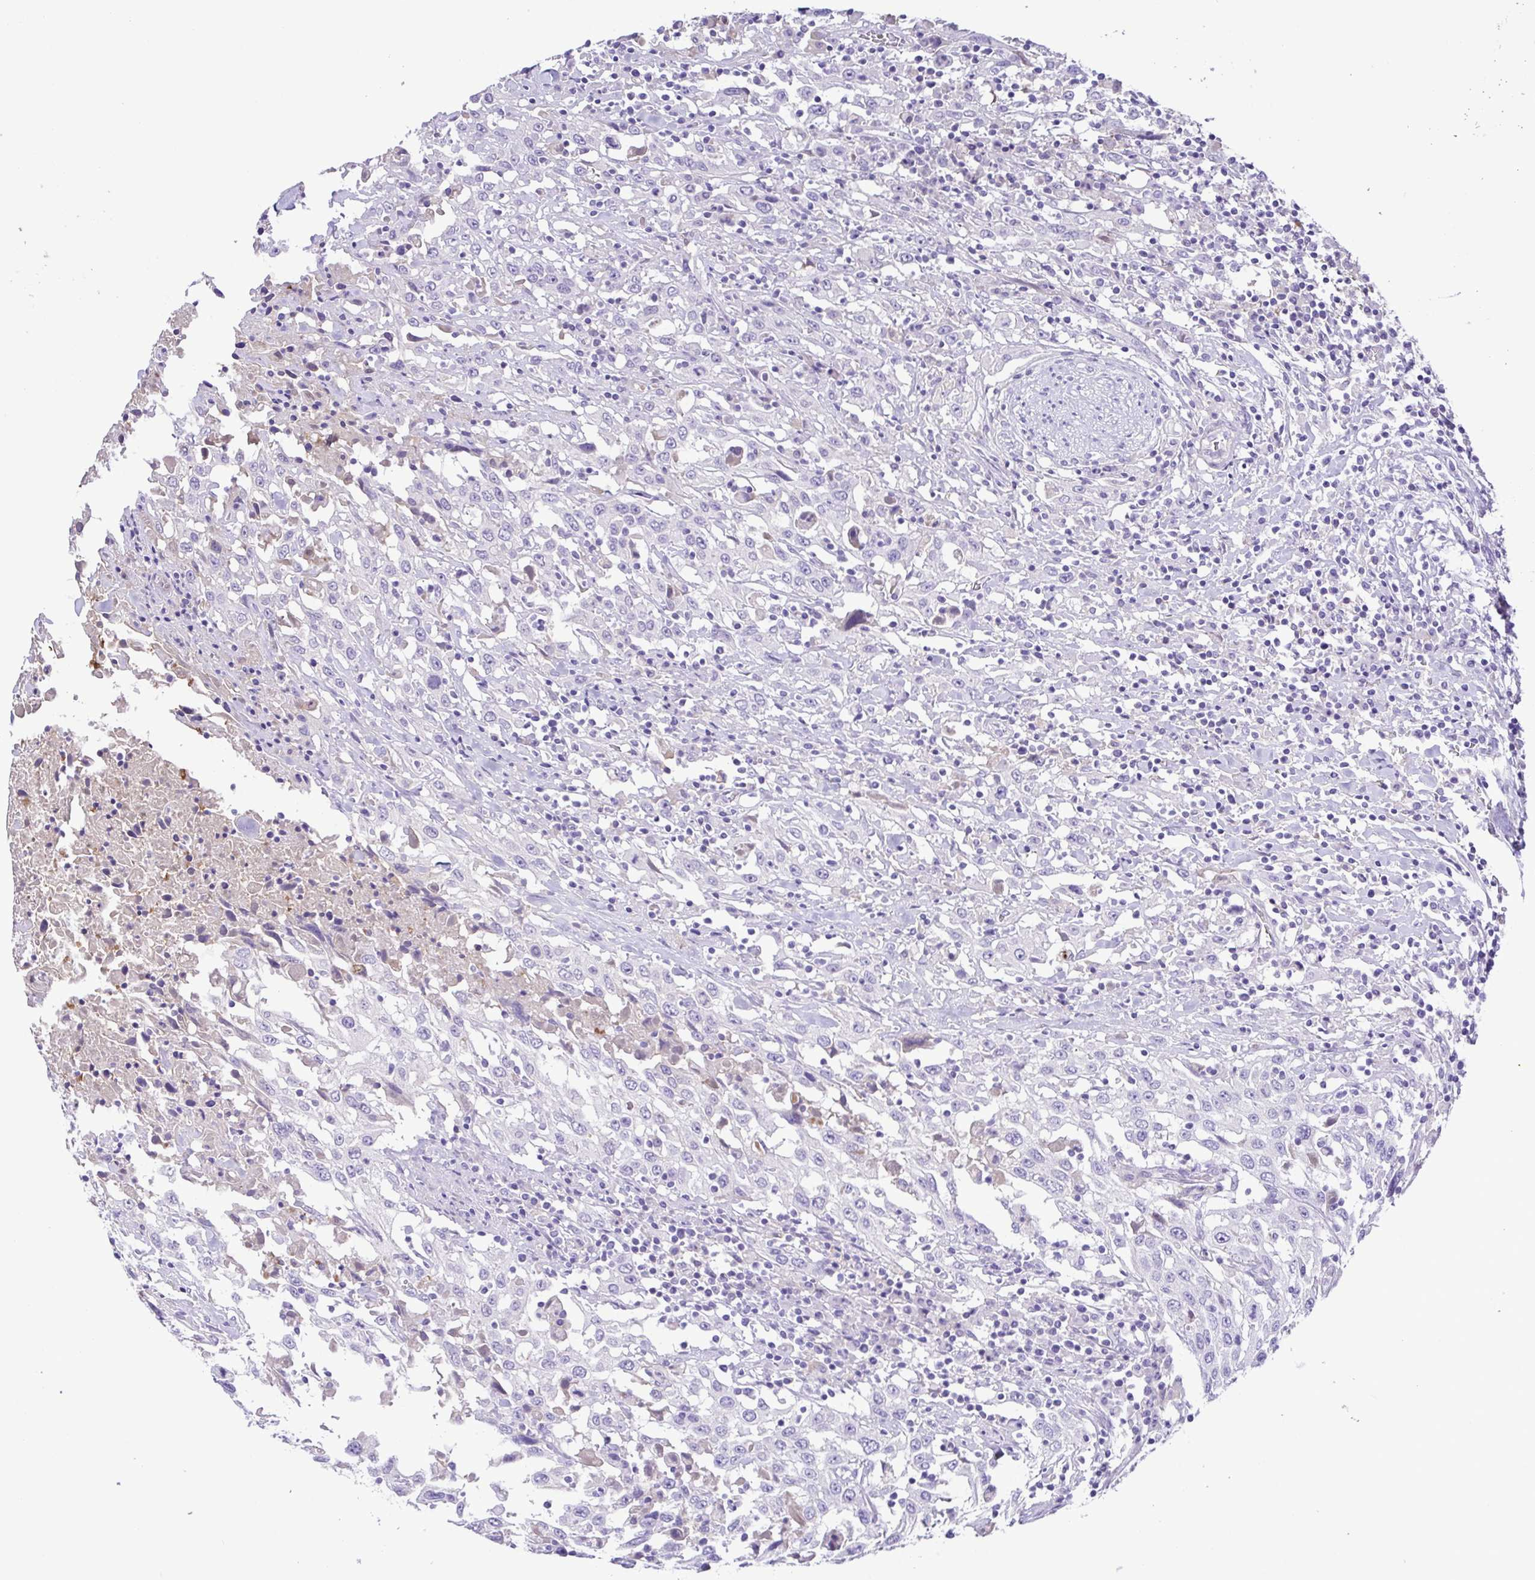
{"staining": {"intensity": "negative", "quantity": "none", "location": "none"}, "tissue": "urothelial cancer", "cell_type": "Tumor cells", "image_type": "cancer", "snomed": [{"axis": "morphology", "description": "Urothelial carcinoma, High grade"}, {"axis": "topography", "description": "Urinary bladder"}], "caption": "The image demonstrates no staining of tumor cells in urothelial cancer. (DAB (3,3'-diaminobenzidine) immunohistochemistry, high magnification).", "gene": "IGFL1", "patient": {"sex": "male", "age": 61}}